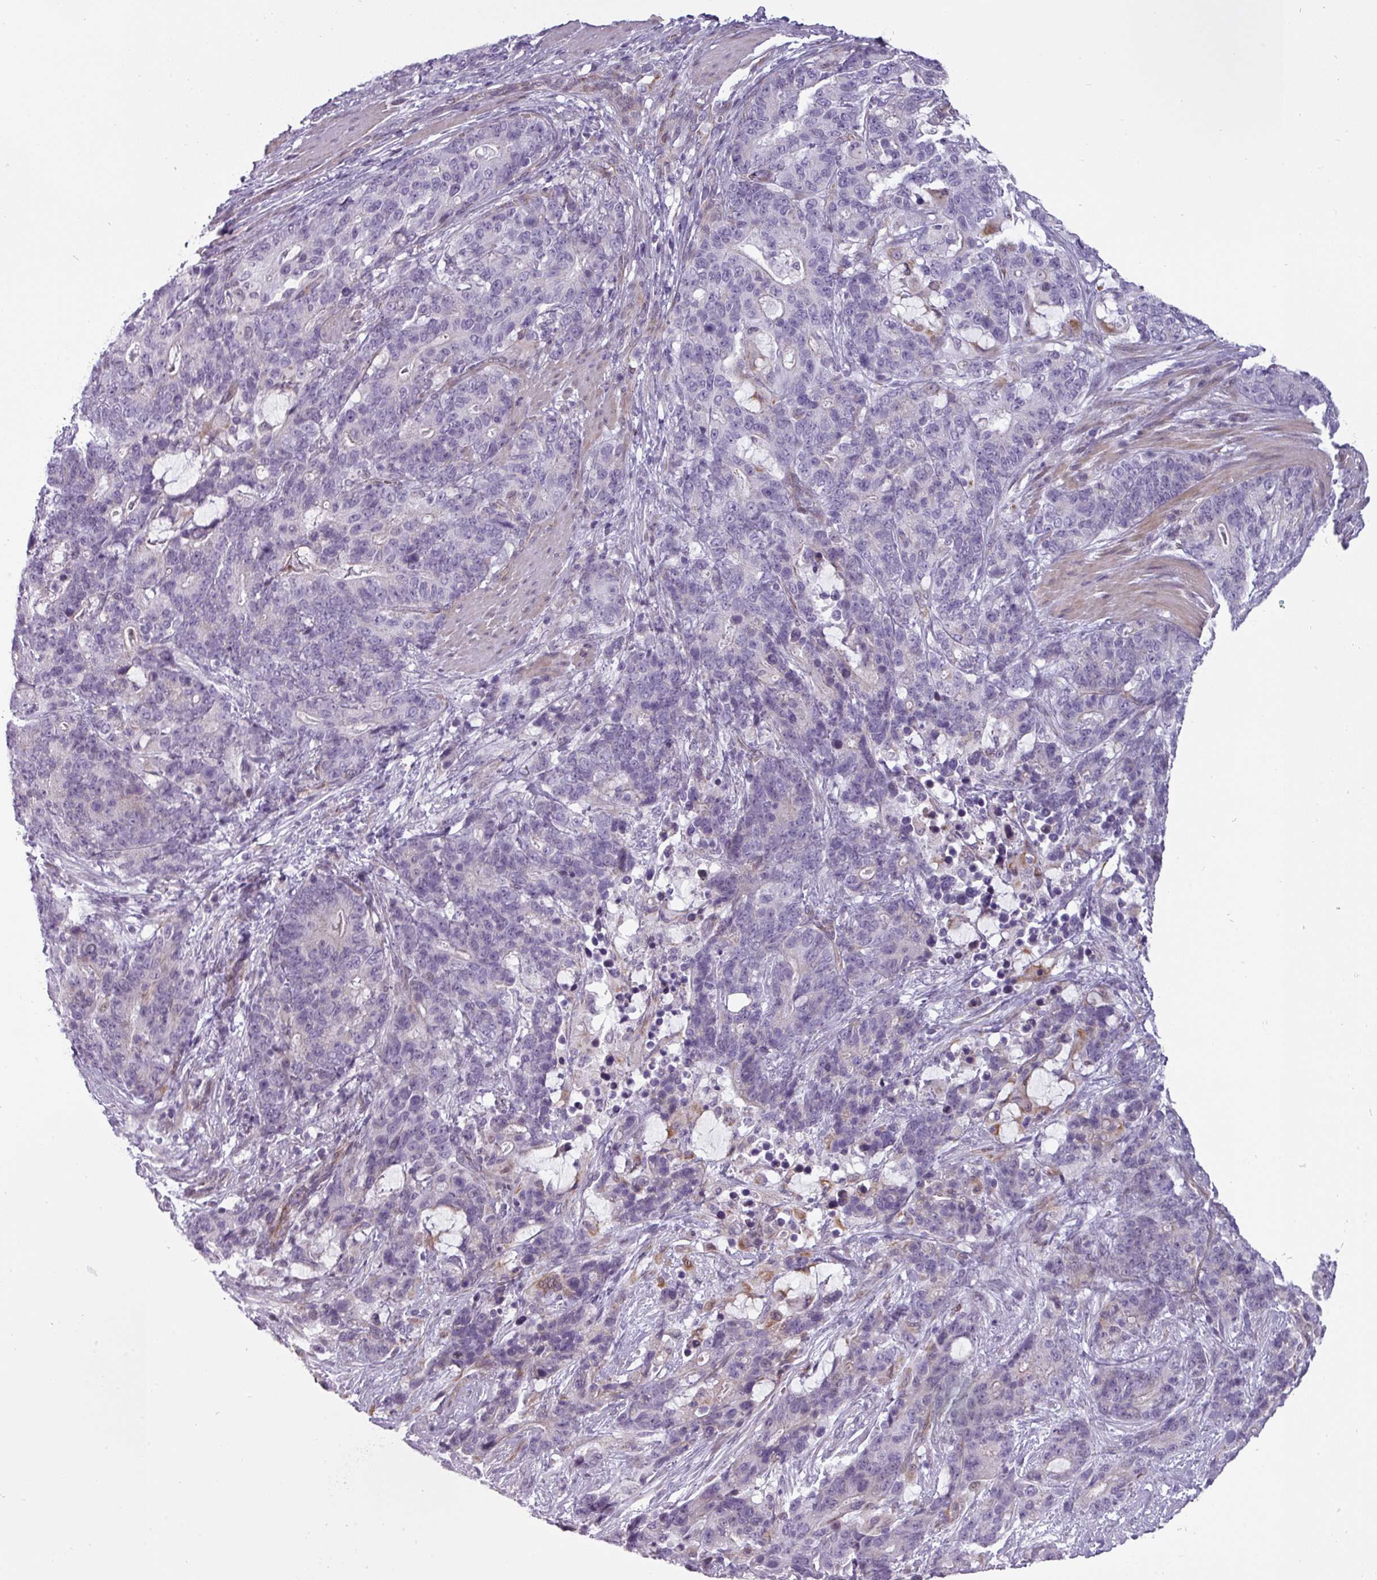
{"staining": {"intensity": "negative", "quantity": "none", "location": "none"}, "tissue": "stomach cancer", "cell_type": "Tumor cells", "image_type": "cancer", "snomed": [{"axis": "morphology", "description": "Normal tissue, NOS"}, {"axis": "morphology", "description": "Adenocarcinoma, NOS"}, {"axis": "topography", "description": "Stomach"}], "caption": "The IHC image has no significant expression in tumor cells of stomach adenocarcinoma tissue.", "gene": "CHRDL1", "patient": {"sex": "female", "age": 64}}